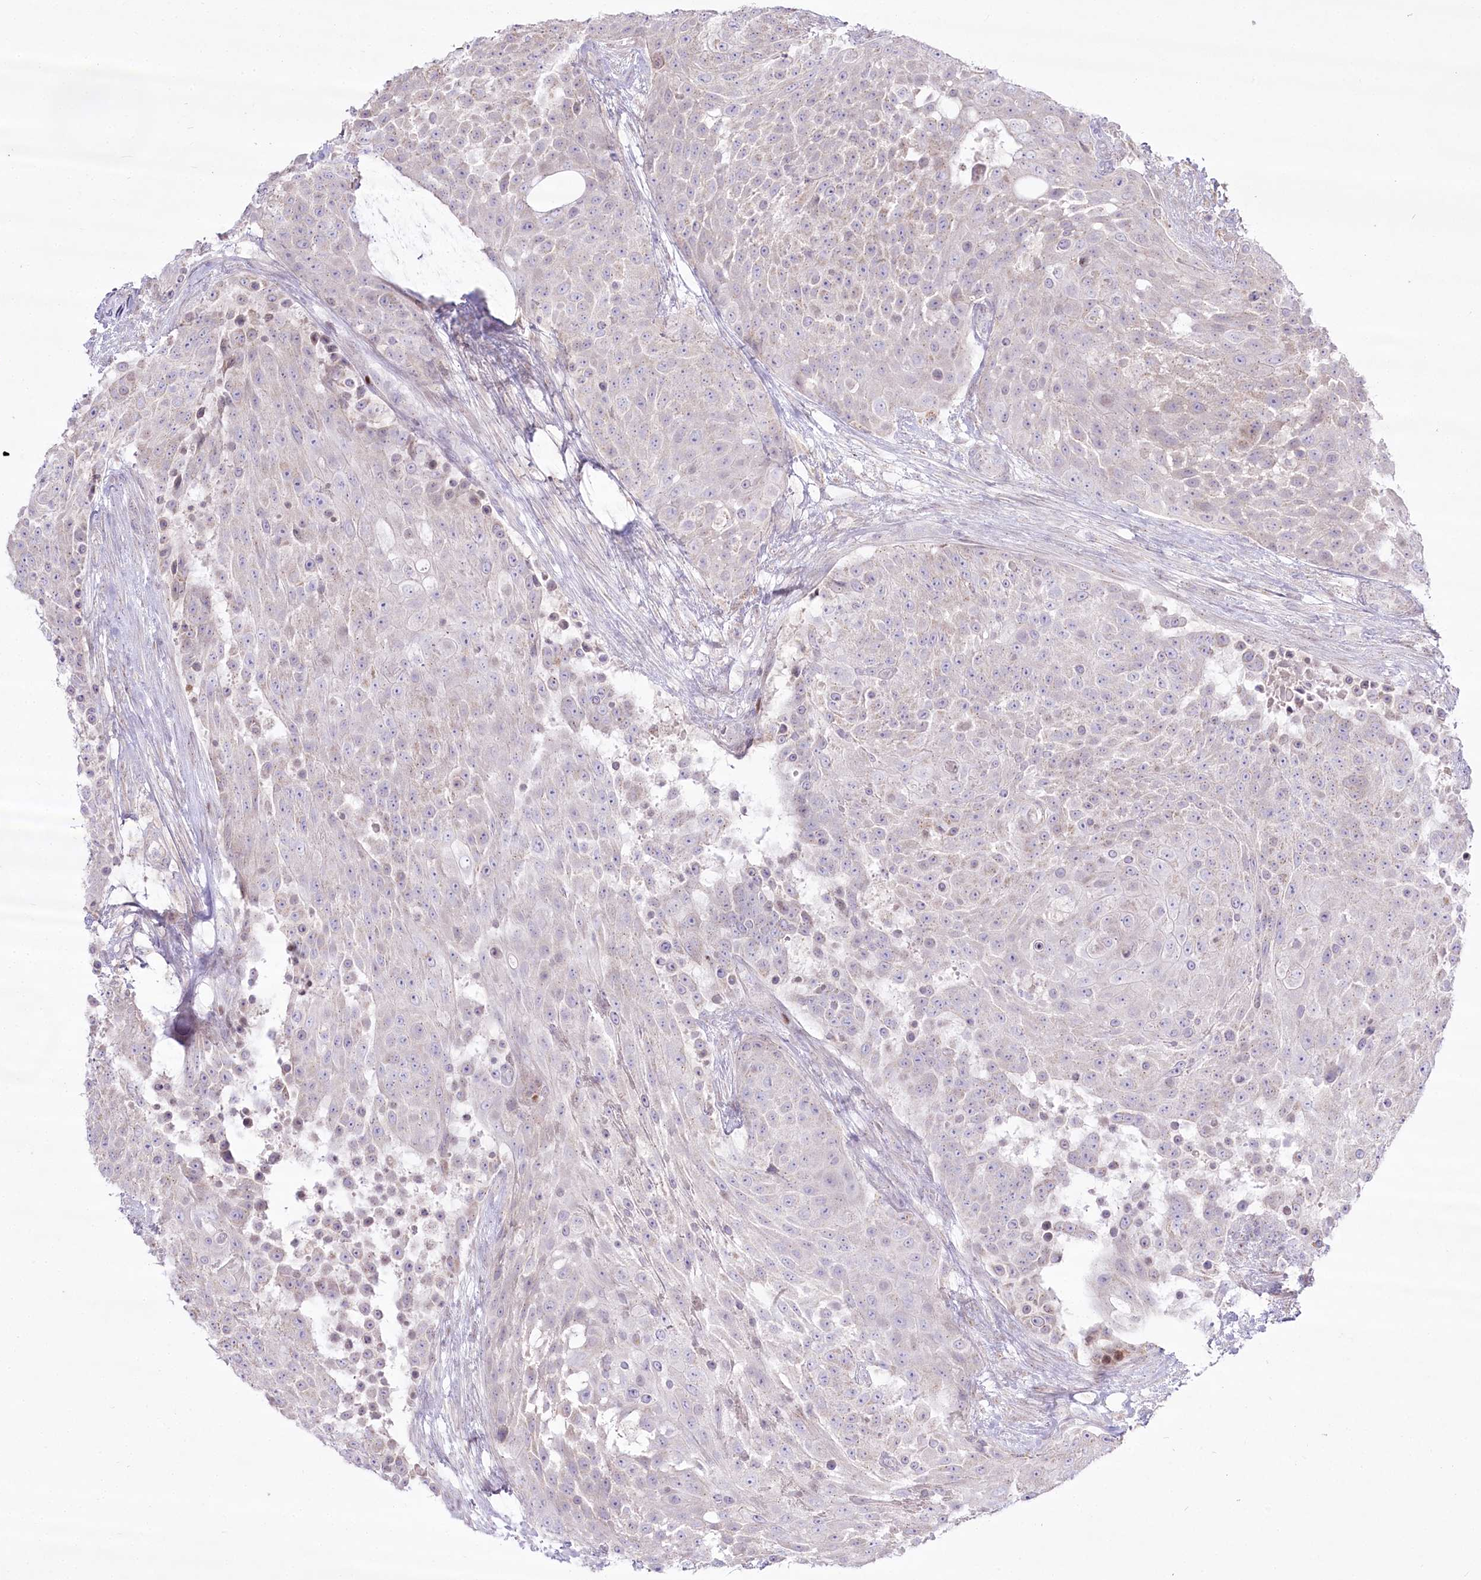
{"staining": {"intensity": "negative", "quantity": "none", "location": "none"}, "tissue": "urothelial cancer", "cell_type": "Tumor cells", "image_type": "cancer", "snomed": [{"axis": "morphology", "description": "Urothelial carcinoma, High grade"}, {"axis": "topography", "description": "Urinary bladder"}], "caption": "Tumor cells show no significant staining in urothelial cancer.", "gene": "CEP164", "patient": {"sex": "female", "age": 63}}